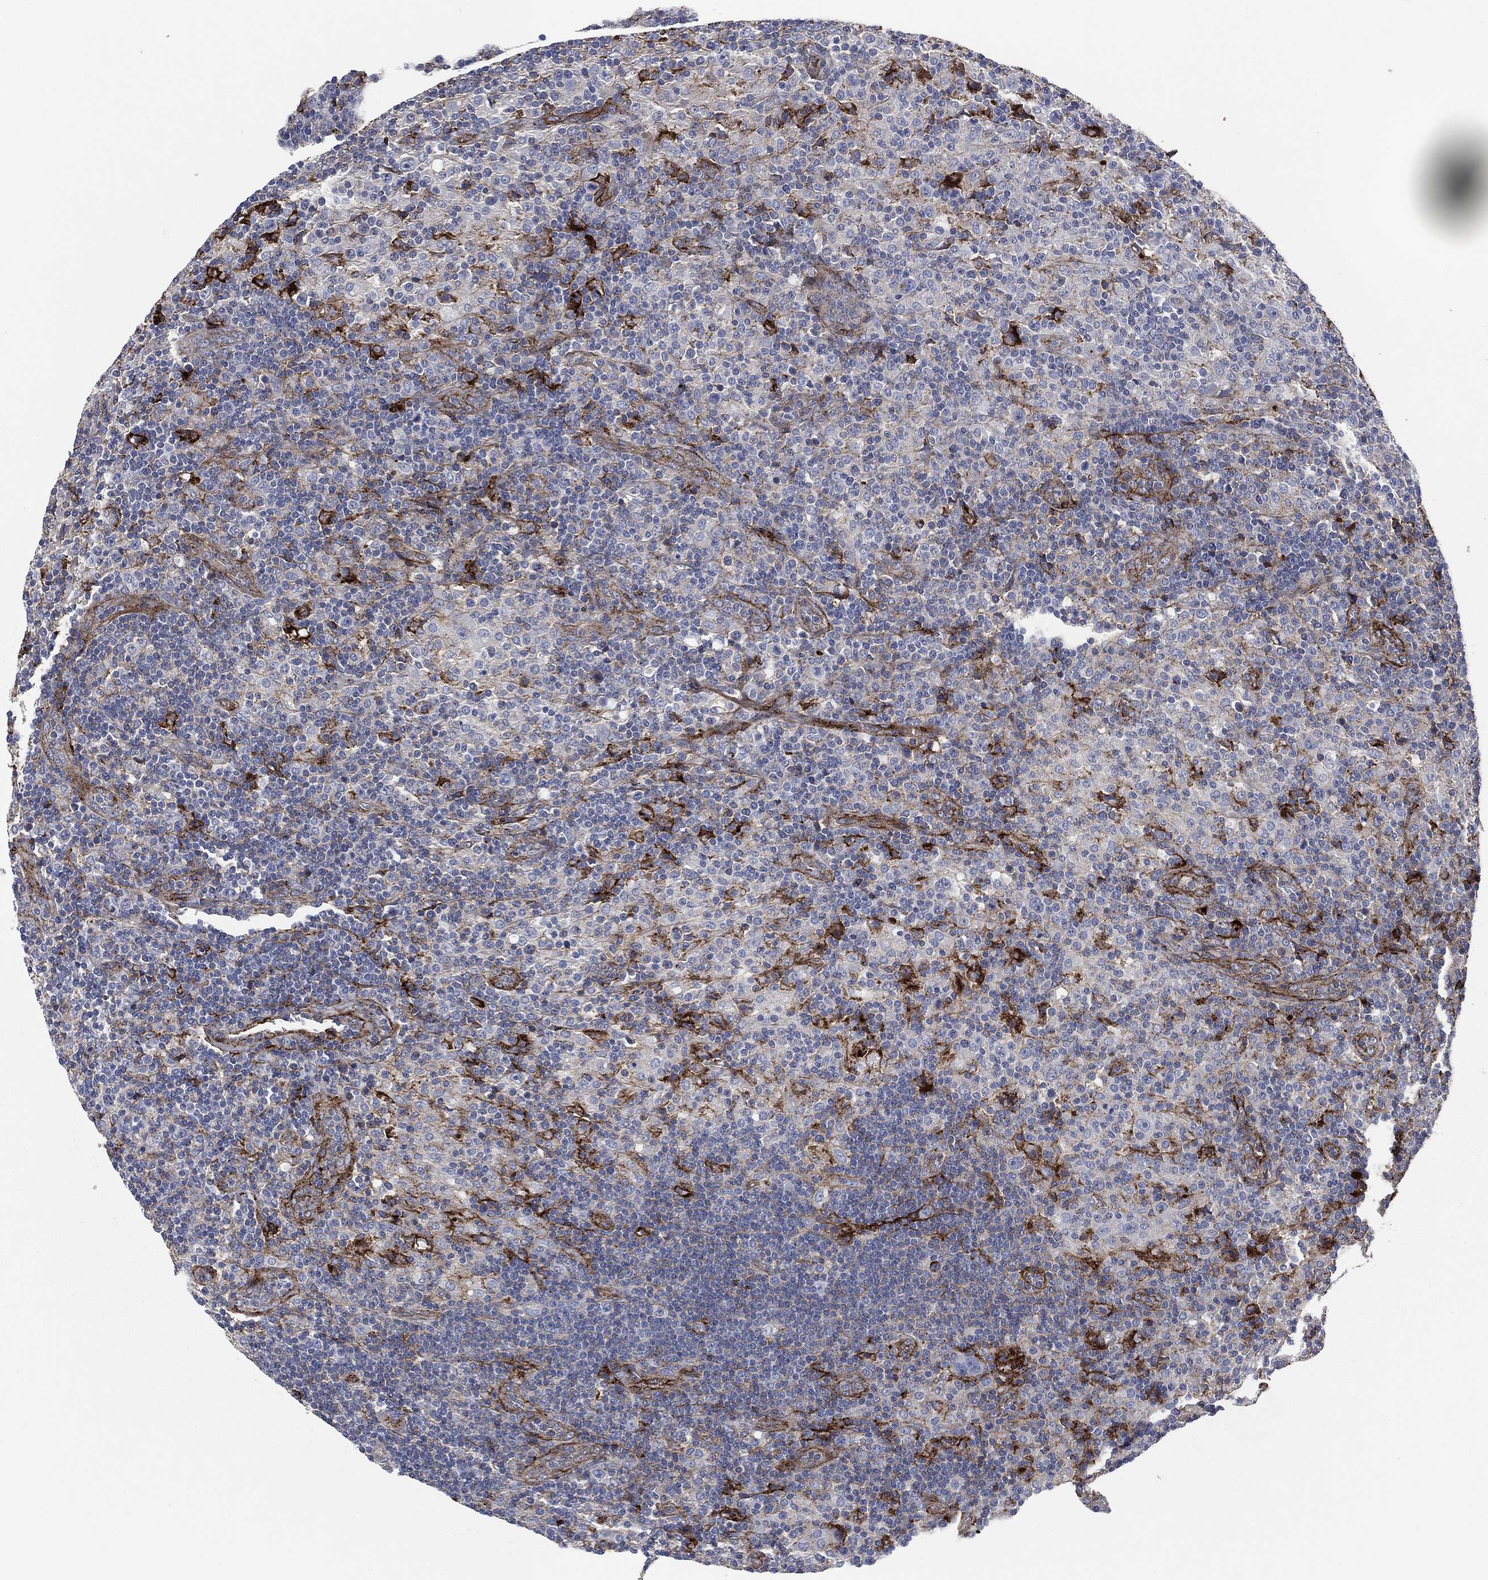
{"staining": {"intensity": "negative", "quantity": "none", "location": "none"}, "tissue": "lymphoma", "cell_type": "Tumor cells", "image_type": "cancer", "snomed": [{"axis": "morphology", "description": "Hodgkin's disease, NOS"}, {"axis": "topography", "description": "Lymph node"}], "caption": "Human lymphoma stained for a protein using immunohistochemistry (IHC) reveals no positivity in tumor cells.", "gene": "APOB", "patient": {"sex": "male", "age": 70}}